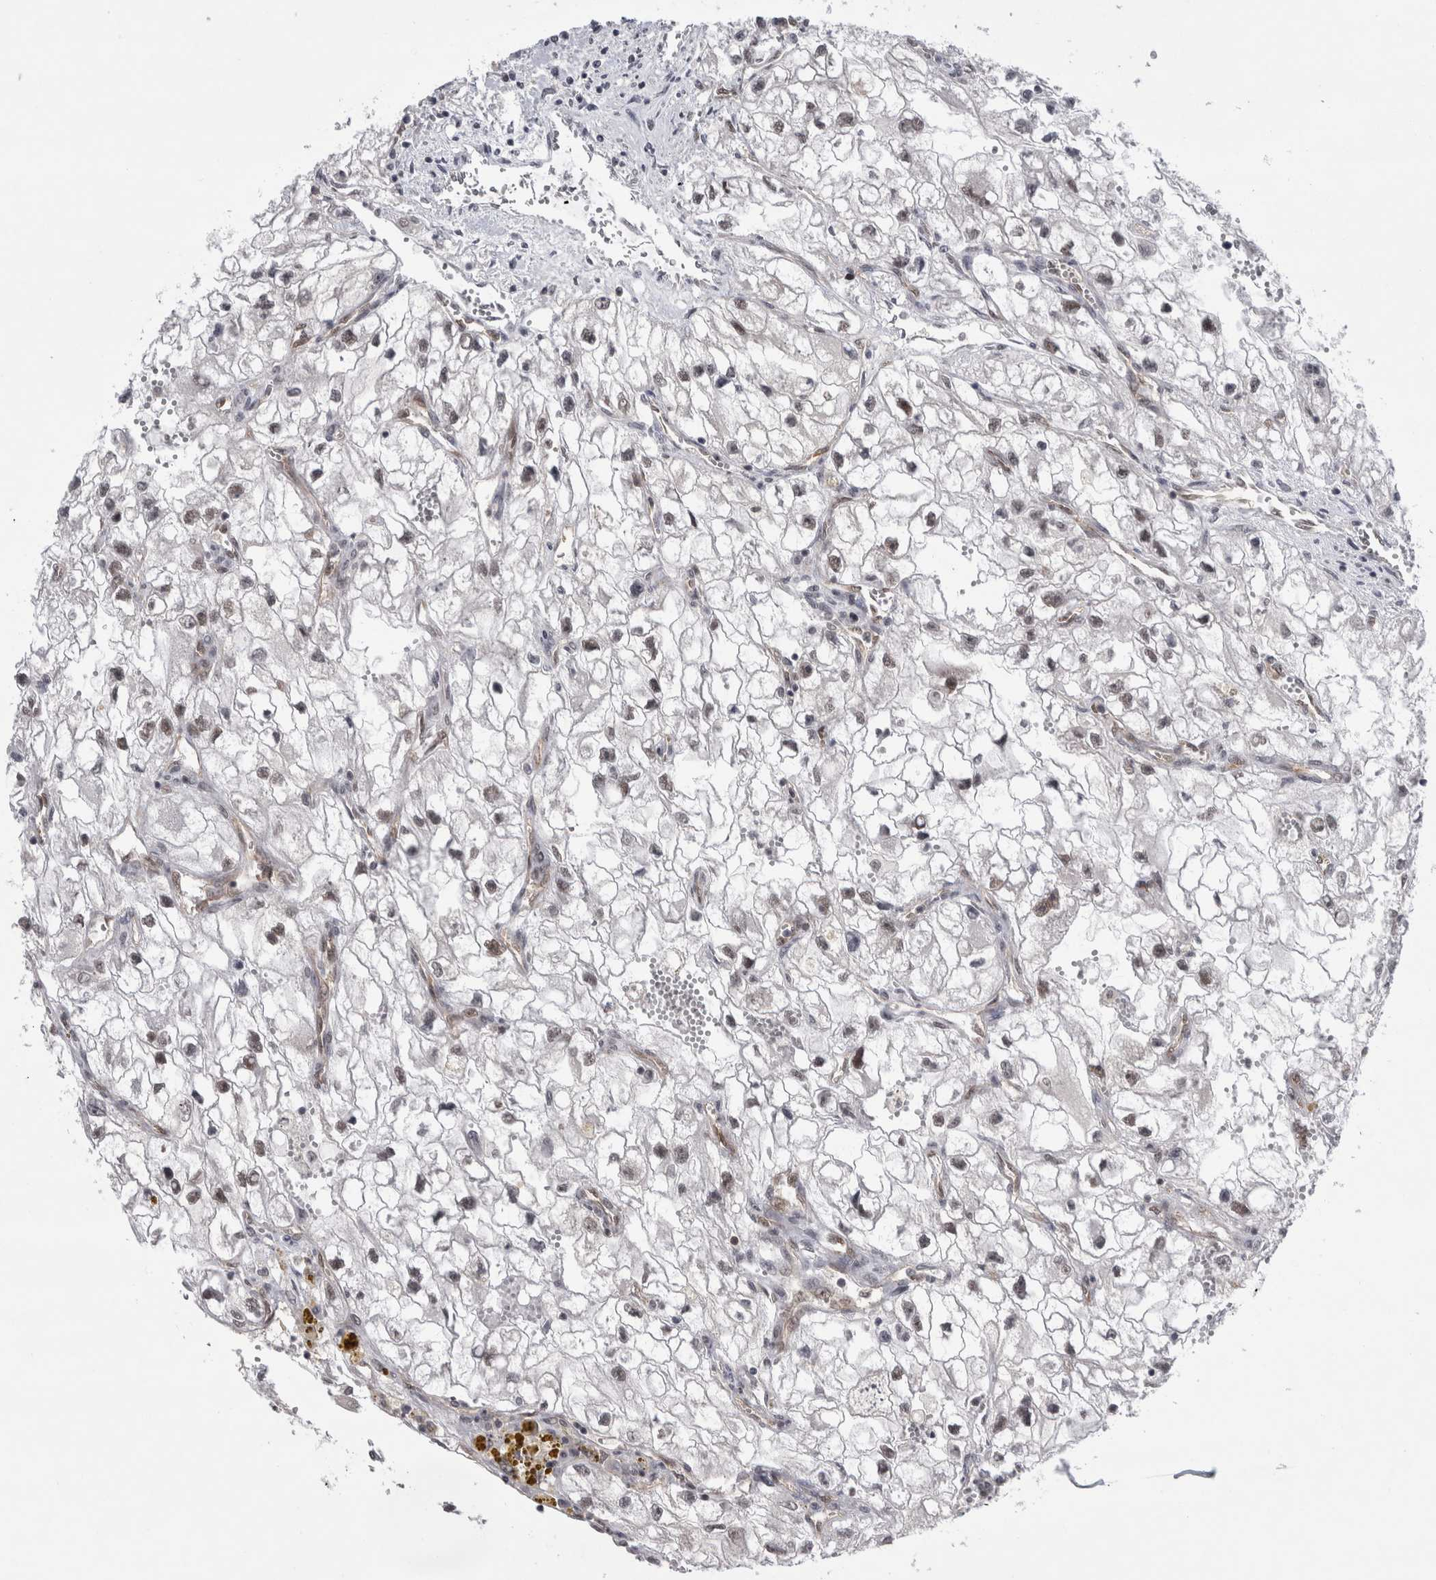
{"staining": {"intensity": "weak", "quantity": ">75%", "location": "nuclear"}, "tissue": "renal cancer", "cell_type": "Tumor cells", "image_type": "cancer", "snomed": [{"axis": "morphology", "description": "Adenocarcinoma, NOS"}, {"axis": "topography", "description": "Kidney"}], "caption": "Immunohistochemical staining of human adenocarcinoma (renal) shows weak nuclear protein expression in about >75% of tumor cells.", "gene": "PSMB2", "patient": {"sex": "female", "age": 70}}